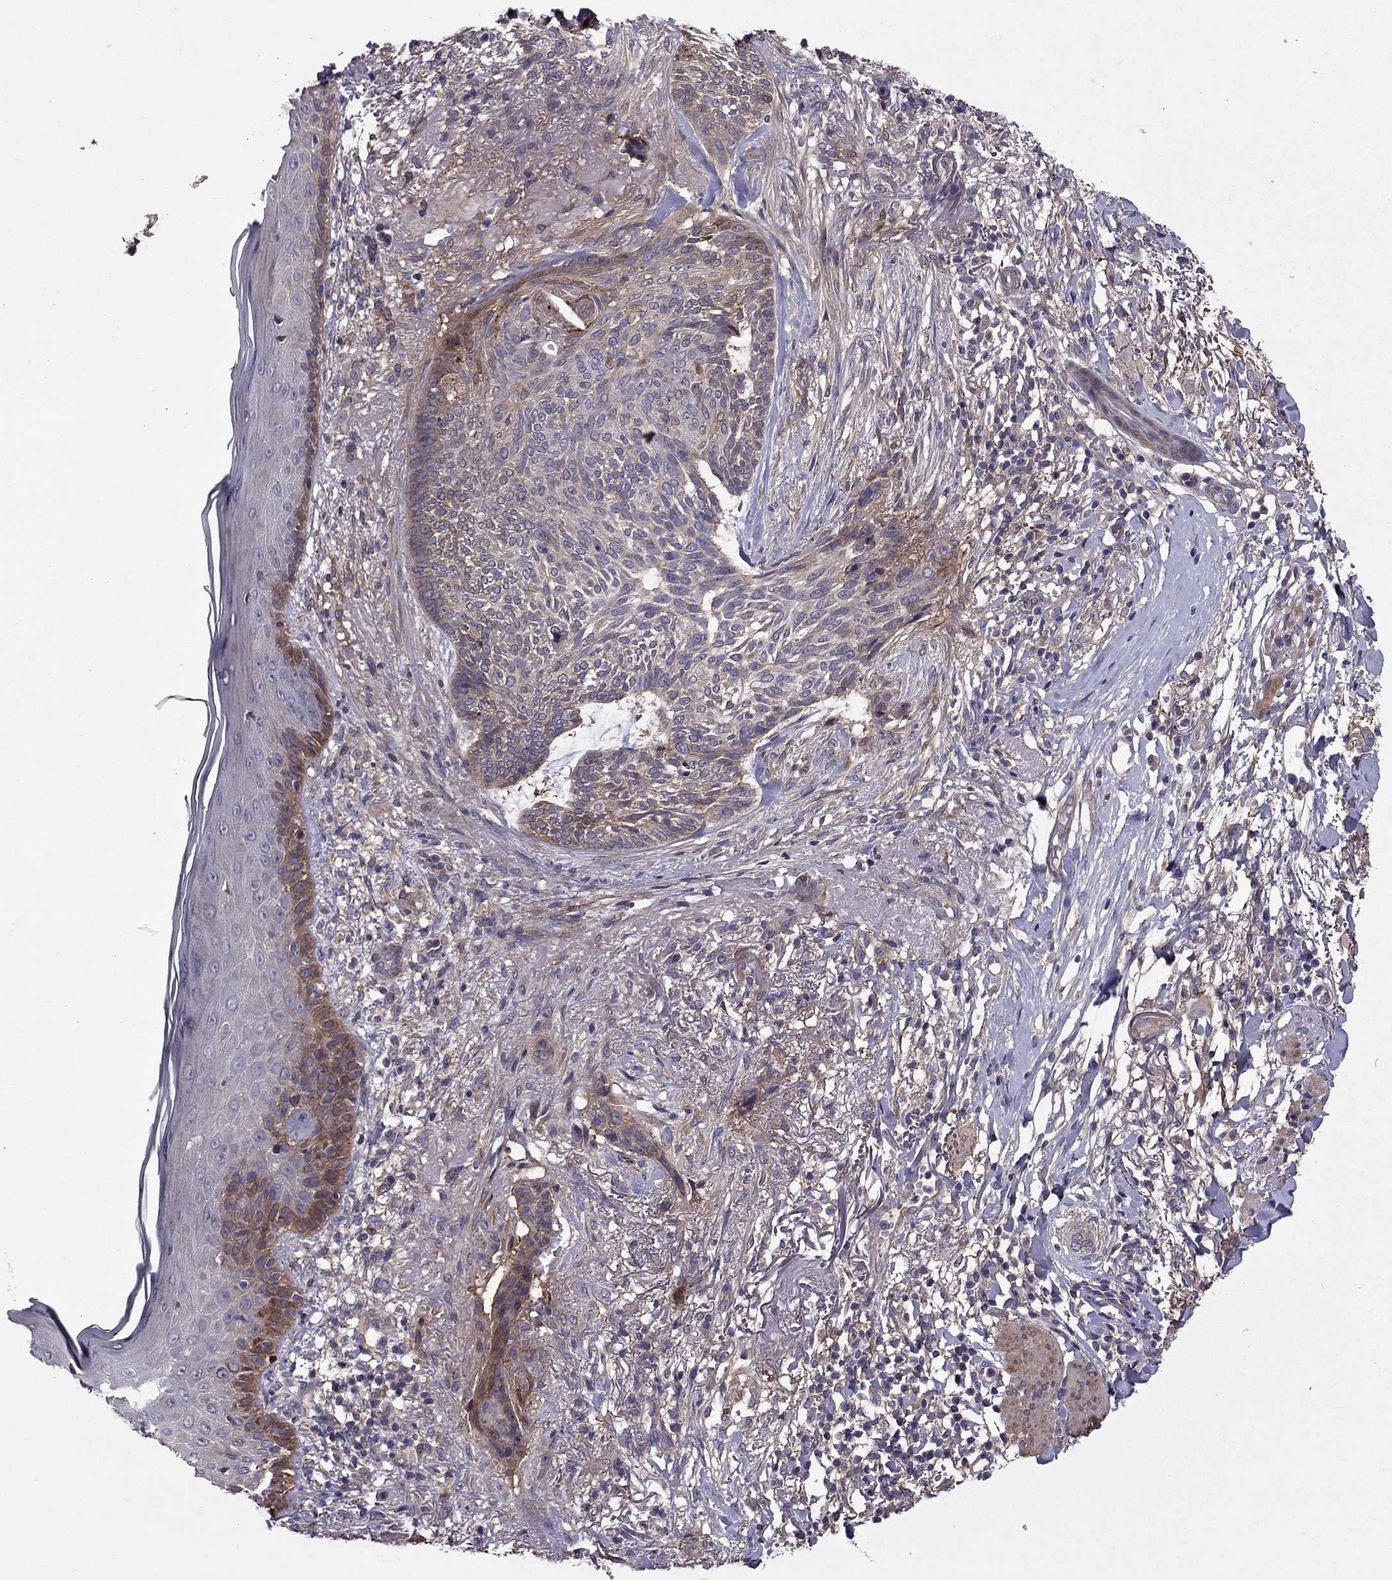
{"staining": {"intensity": "weak", "quantity": "25%-75%", "location": "cytoplasmic/membranous"}, "tissue": "skin cancer", "cell_type": "Tumor cells", "image_type": "cancer", "snomed": [{"axis": "morphology", "description": "Normal tissue, NOS"}, {"axis": "morphology", "description": "Basal cell carcinoma"}, {"axis": "topography", "description": "Skin"}], "caption": "Skin basal cell carcinoma stained with a protein marker exhibits weak staining in tumor cells.", "gene": "ITGB1", "patient": {"sex": "male", "age": 84}}